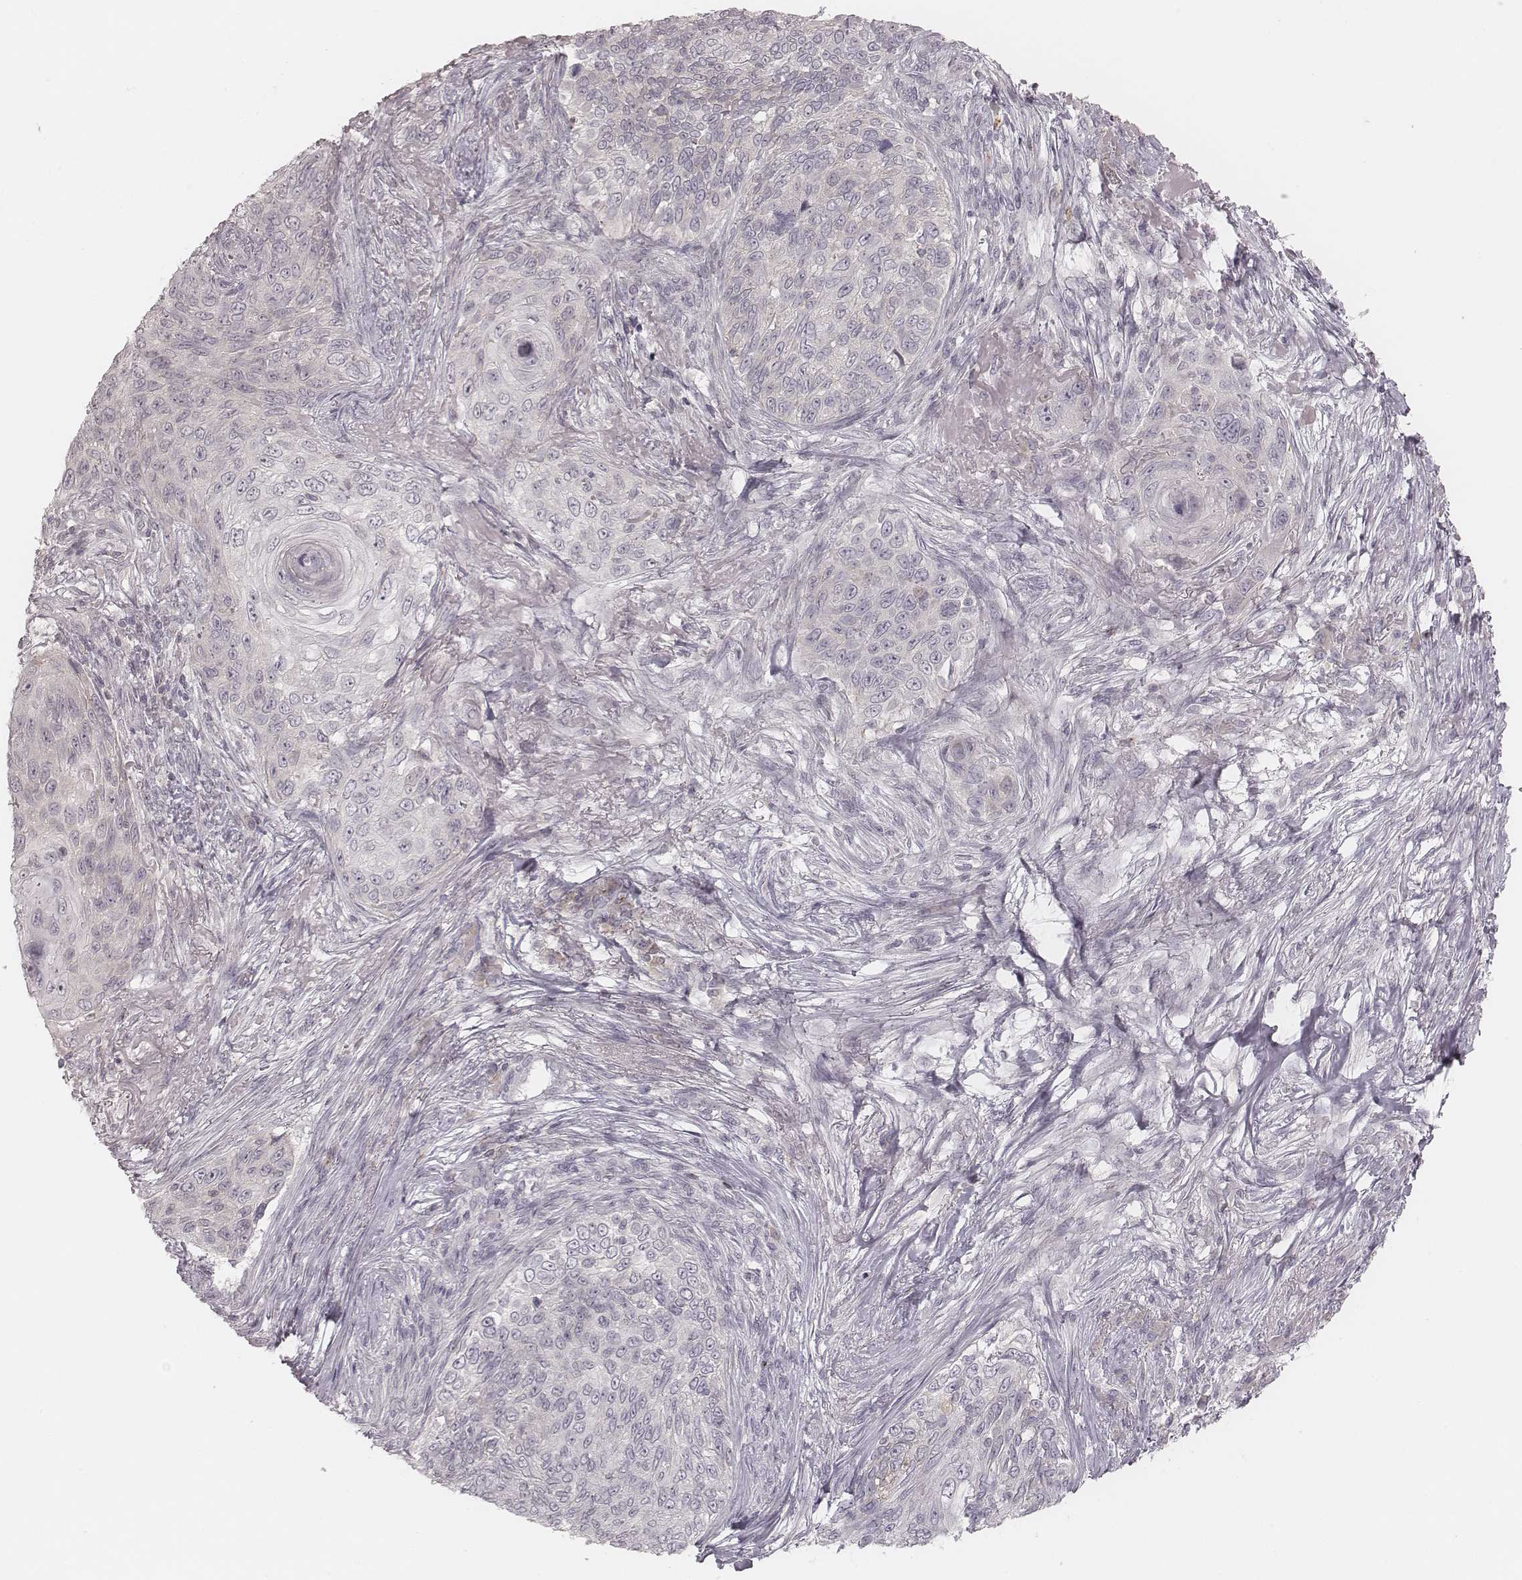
{"staining": {"intensity": "negative", "quantity": "none", "location": "none"}, "tissue": "skin cancer", "cell_type": "Tumor cells", "image_type": "cancer", "snomed": [{"axis": "morphology", "description": "Squamous cell carcinoma, NOS"}, {"axis": "topography", "description": "Skin"}], "caption": "Tumor cells are negative for brown protein staining in squamous cell carcinoma (skin).", "gene": "ACACB", "patient": {"sex": "male", "age": 92}}